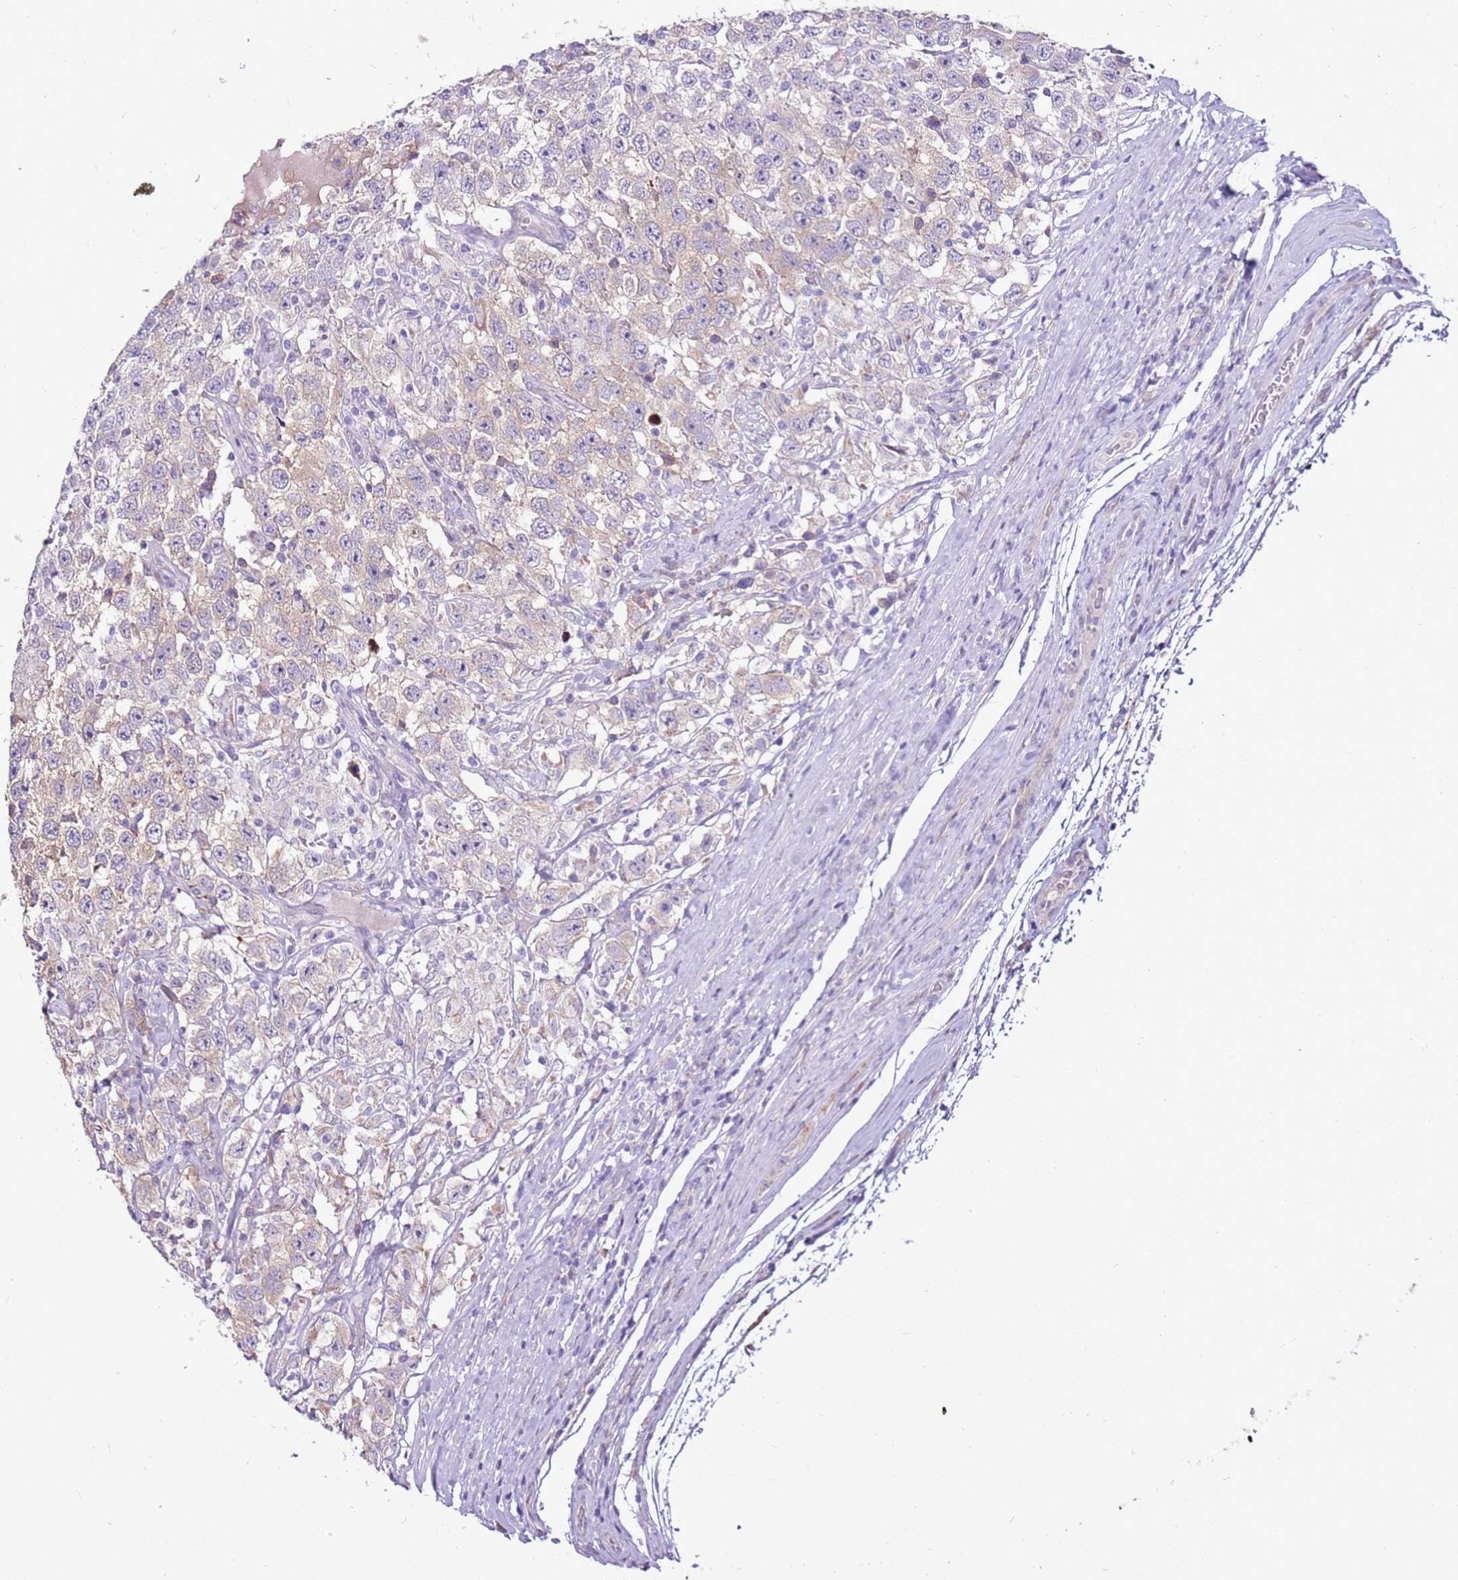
{"staining": {"intensity": "weak", "quantity": "25%-75%", "location": "cytoplasmic/membranous"}, "tissue": "testis cancer", "cell_type": "Tumor cells", "image_type": "cancer", "snomed": [{"axis": "morphology", "description": "Seminoma, NOS"}, {"axis": "topography", "description": "Testis"}], "caption": "Immunohistochemical staining of human testis cancer (seminoma) reveals low levels of weak cytoplasmic/membranous expression in about 25%-75% of tumor cells.", "gene": "SLC38A5", "patient": {"sex": "male", "age": 41}}